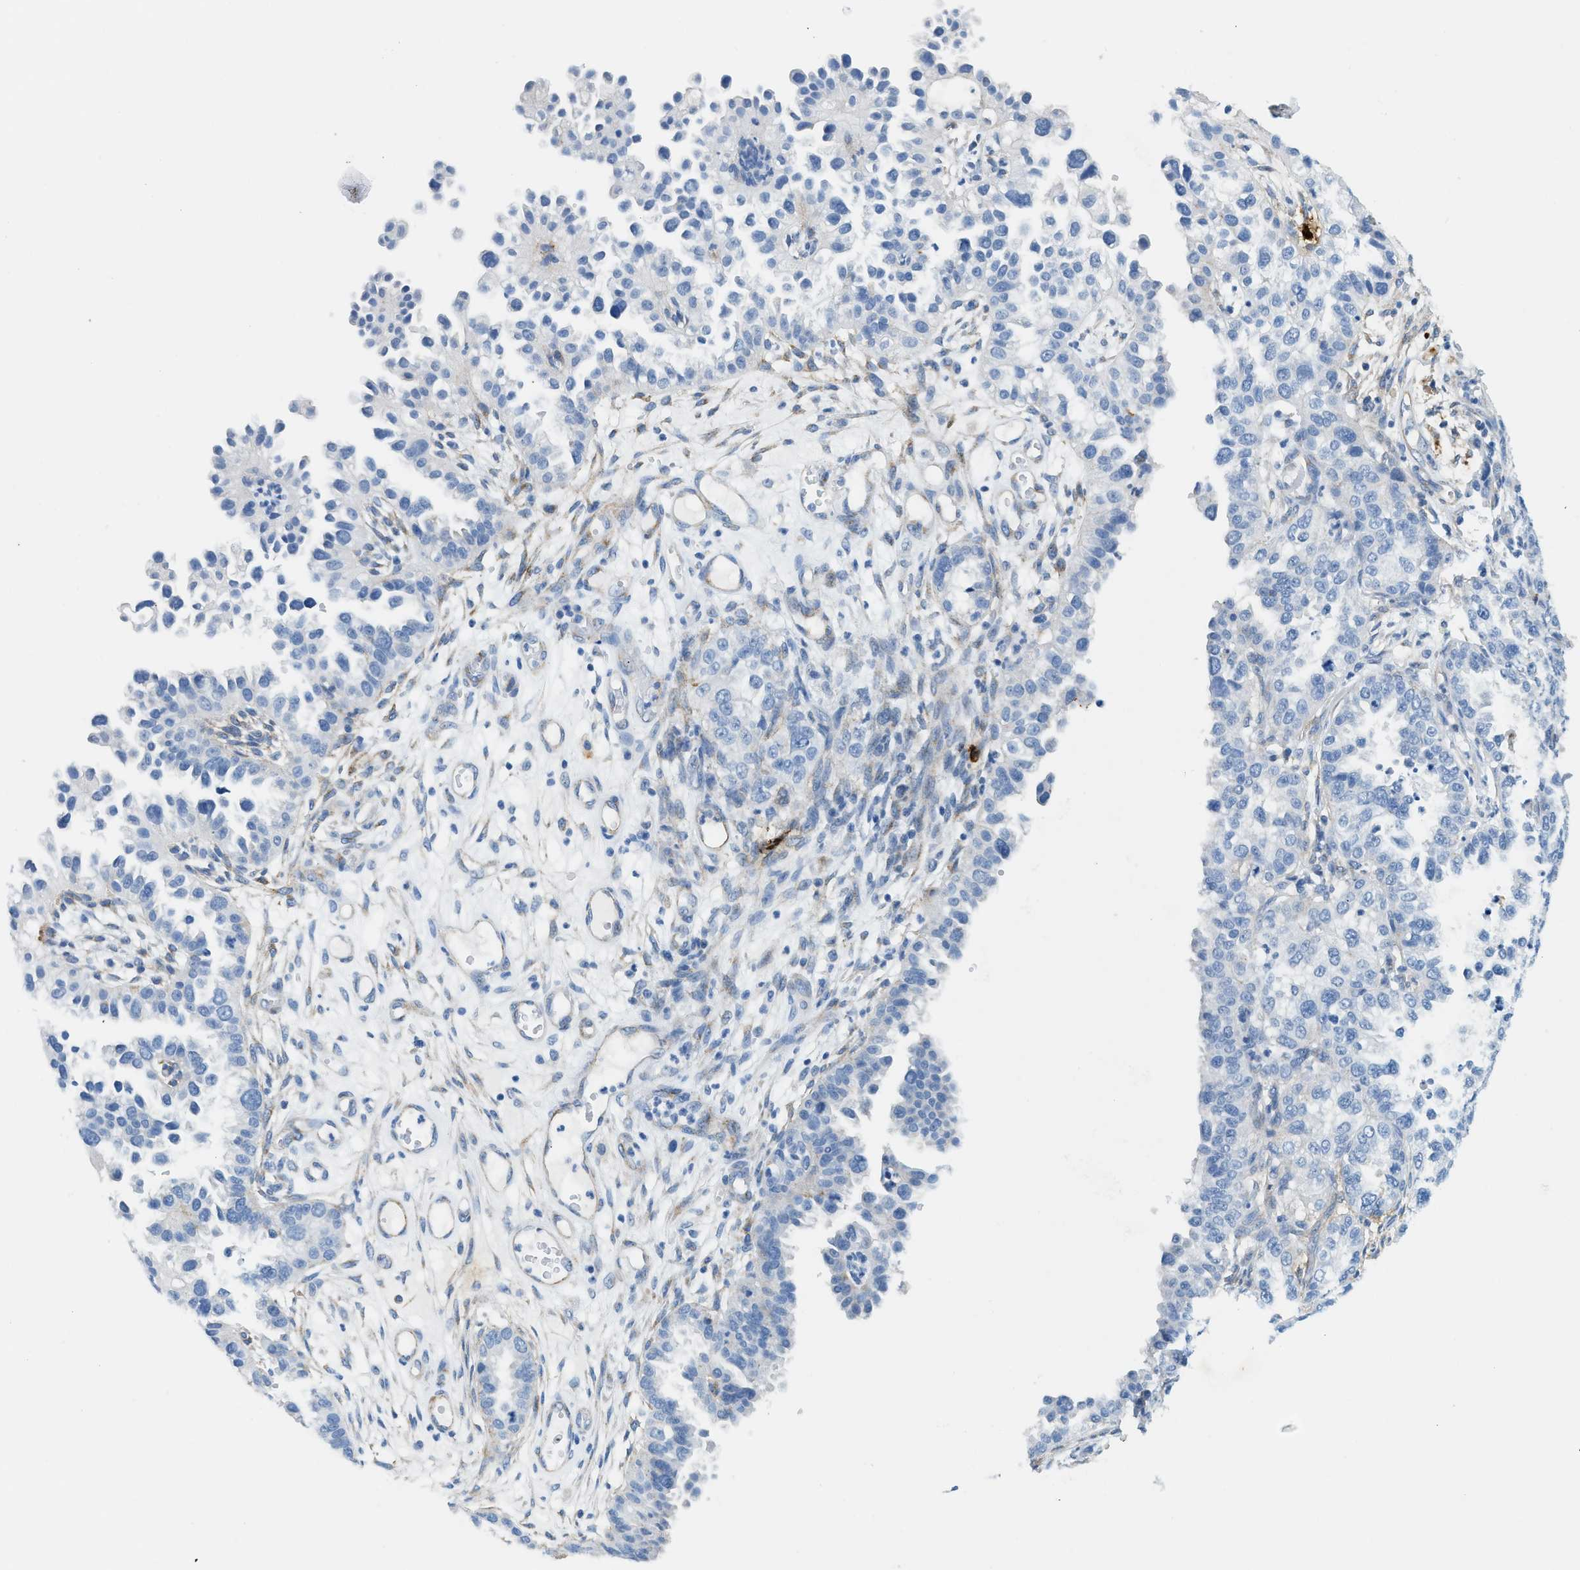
{"staining": {"intensity": "negative", "quantity": "none", "location": "none"}, "tissue": "endometrial cancer", "cell_type": "Tumor cells", "image_type": "cancer", "snomed": [{"axis": "morphology", "description": "Adenocarcinoma, NOS"}, {"axis": "topography", "description": "Endometrium"}], "caption": "Tumor cells are negative for protein expression in human endometrial adenocarcinoma.", "gene": "TPSAB1", "patient": {"sex": "female", "age": 85}}